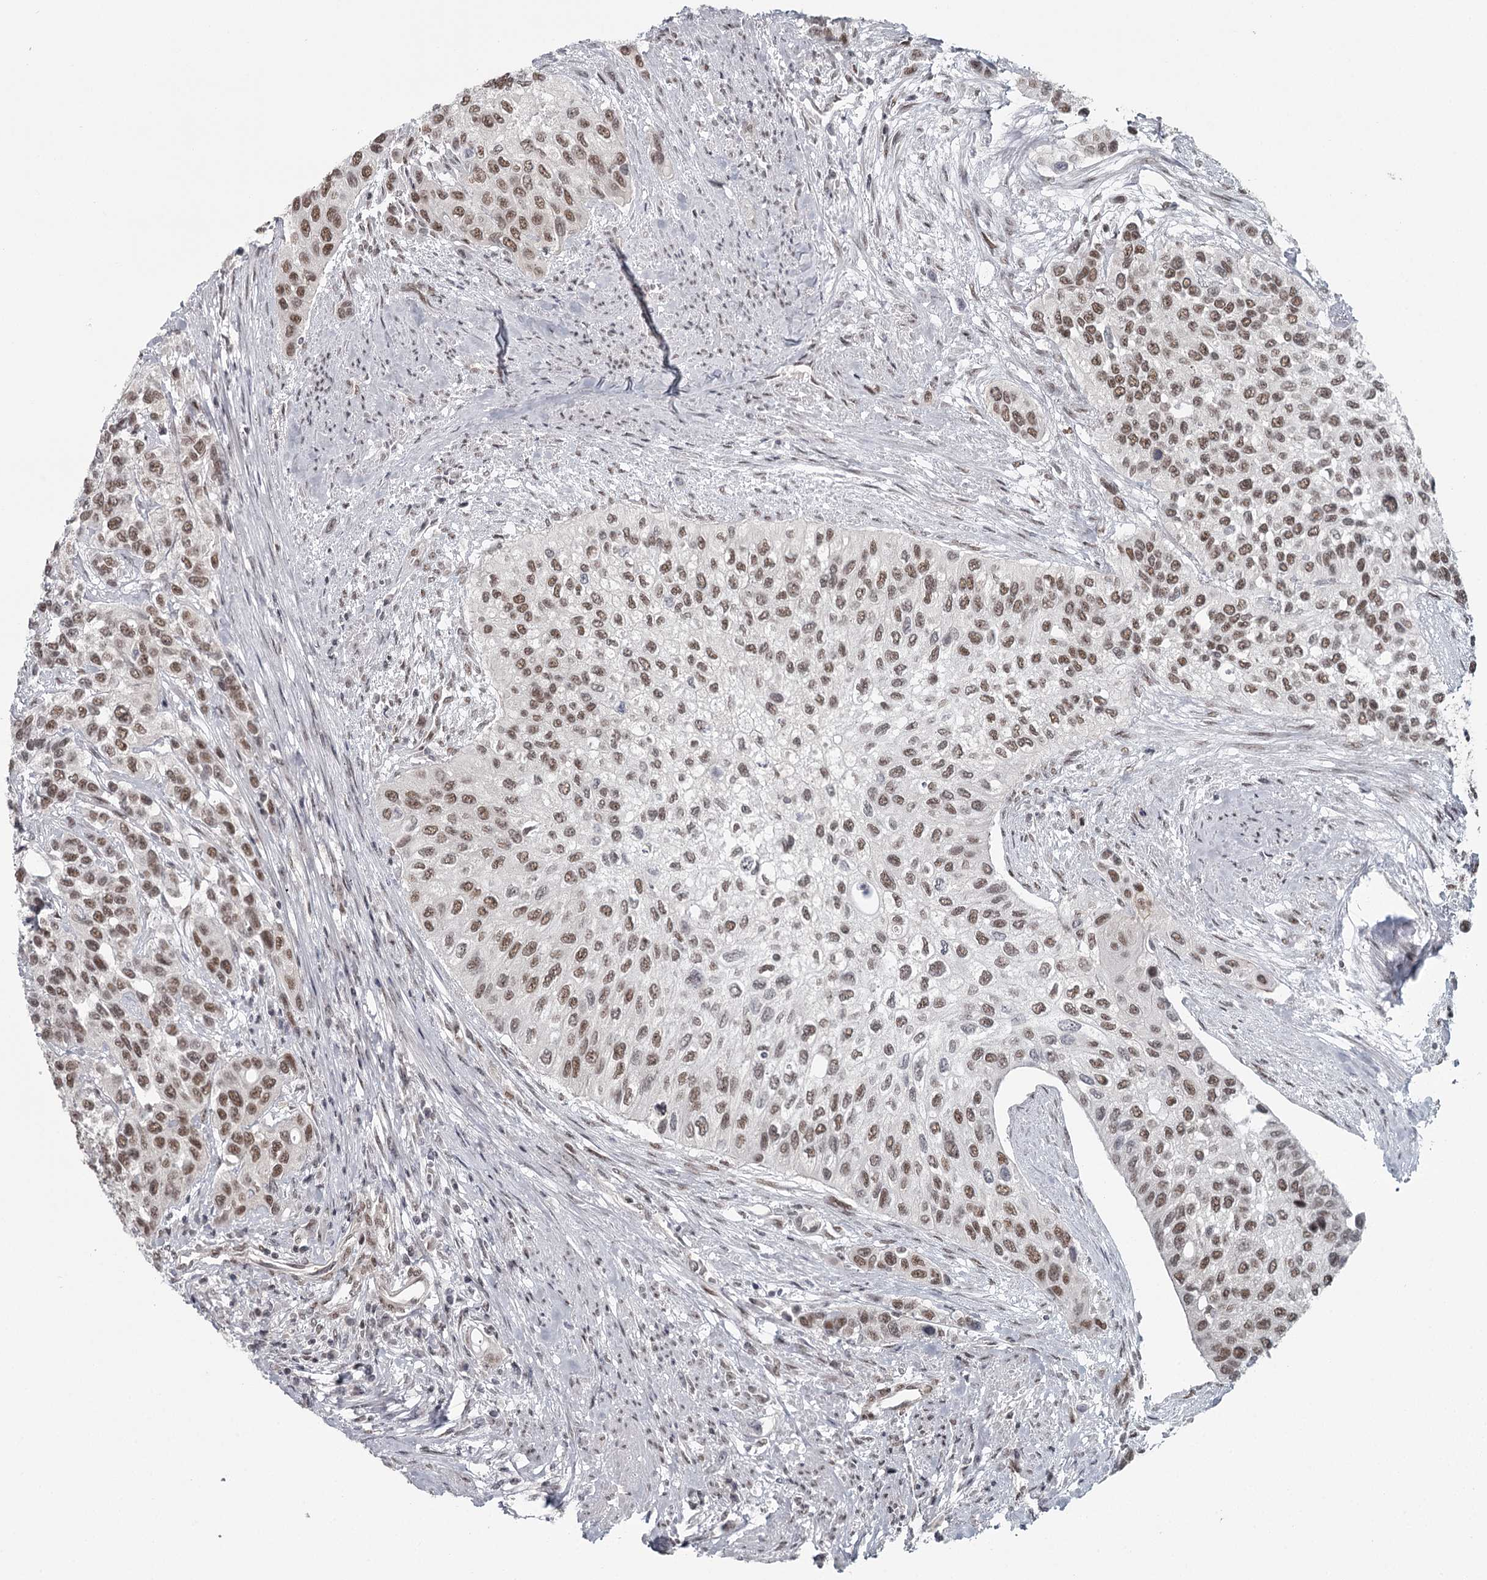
{"staining": {"intensity": "moderate", "quantity": ">75%", "location": "nuclear"}, "tissue": "urothelial cancer", "cell_type": "Tumor cells", "image_type": "cancer", "snomed": [{"axis": "morphology", "description": "Normal tissue, NOS"}, {"axis": "morphology", "description": "Urothelial carcinoma, High grade"}, {"axis": "topography", "description": "Vascular tissue"}, {"axis": "topography", "description": "Urinary bladder"}], "caption": "Protein positivity by IHC displays moderate nuclear positivity in approximately >75% of tumor cells in urothelial cancer. (IHC, brightfield microscopy, high magnification).", "gene": "FAM13C", "patient": {"sex": "female", "age": 56}}